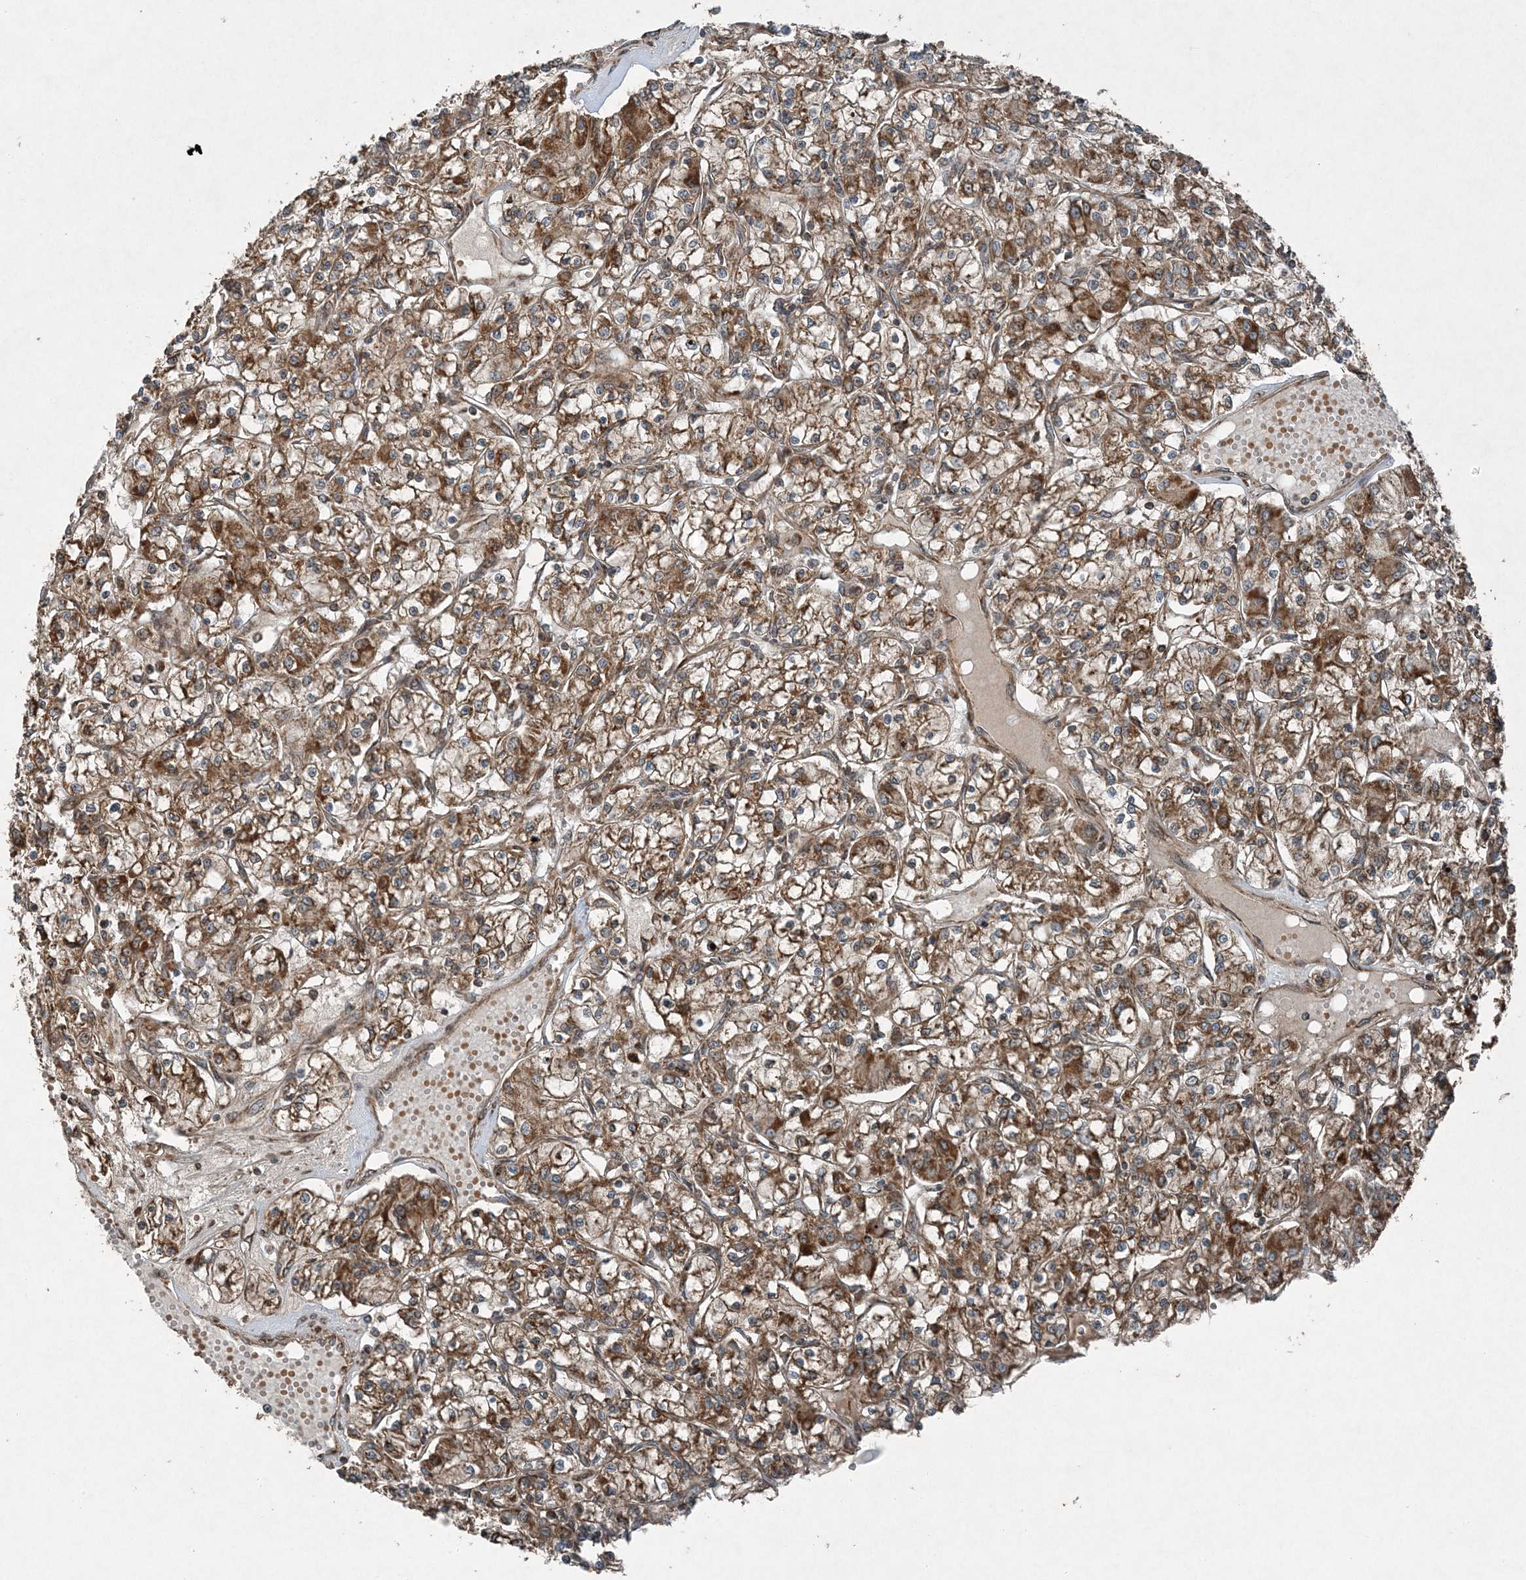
{"staining": {"intensity": "strong", "quantity": ">75%", "location": "cytoplasmic/membranous"}, "tissue": "renal cancer", "cell_type": "Tumor cells", "image_type": "cancer", "snomed": [{"axis": "morphology", "description": "Adenocarcinoma, NOS"}, {"axis": "topography", "description": "Kidney"}], "caption": "Strong cytoplasmic/membranous expression for a protein is appreciated in about >75% of tumor cells of adenocarcinoma (renal) using immunohistochemistry (IHC).", "gene": "COPS7B", "patient": {"sex": "female", "age": 59}}